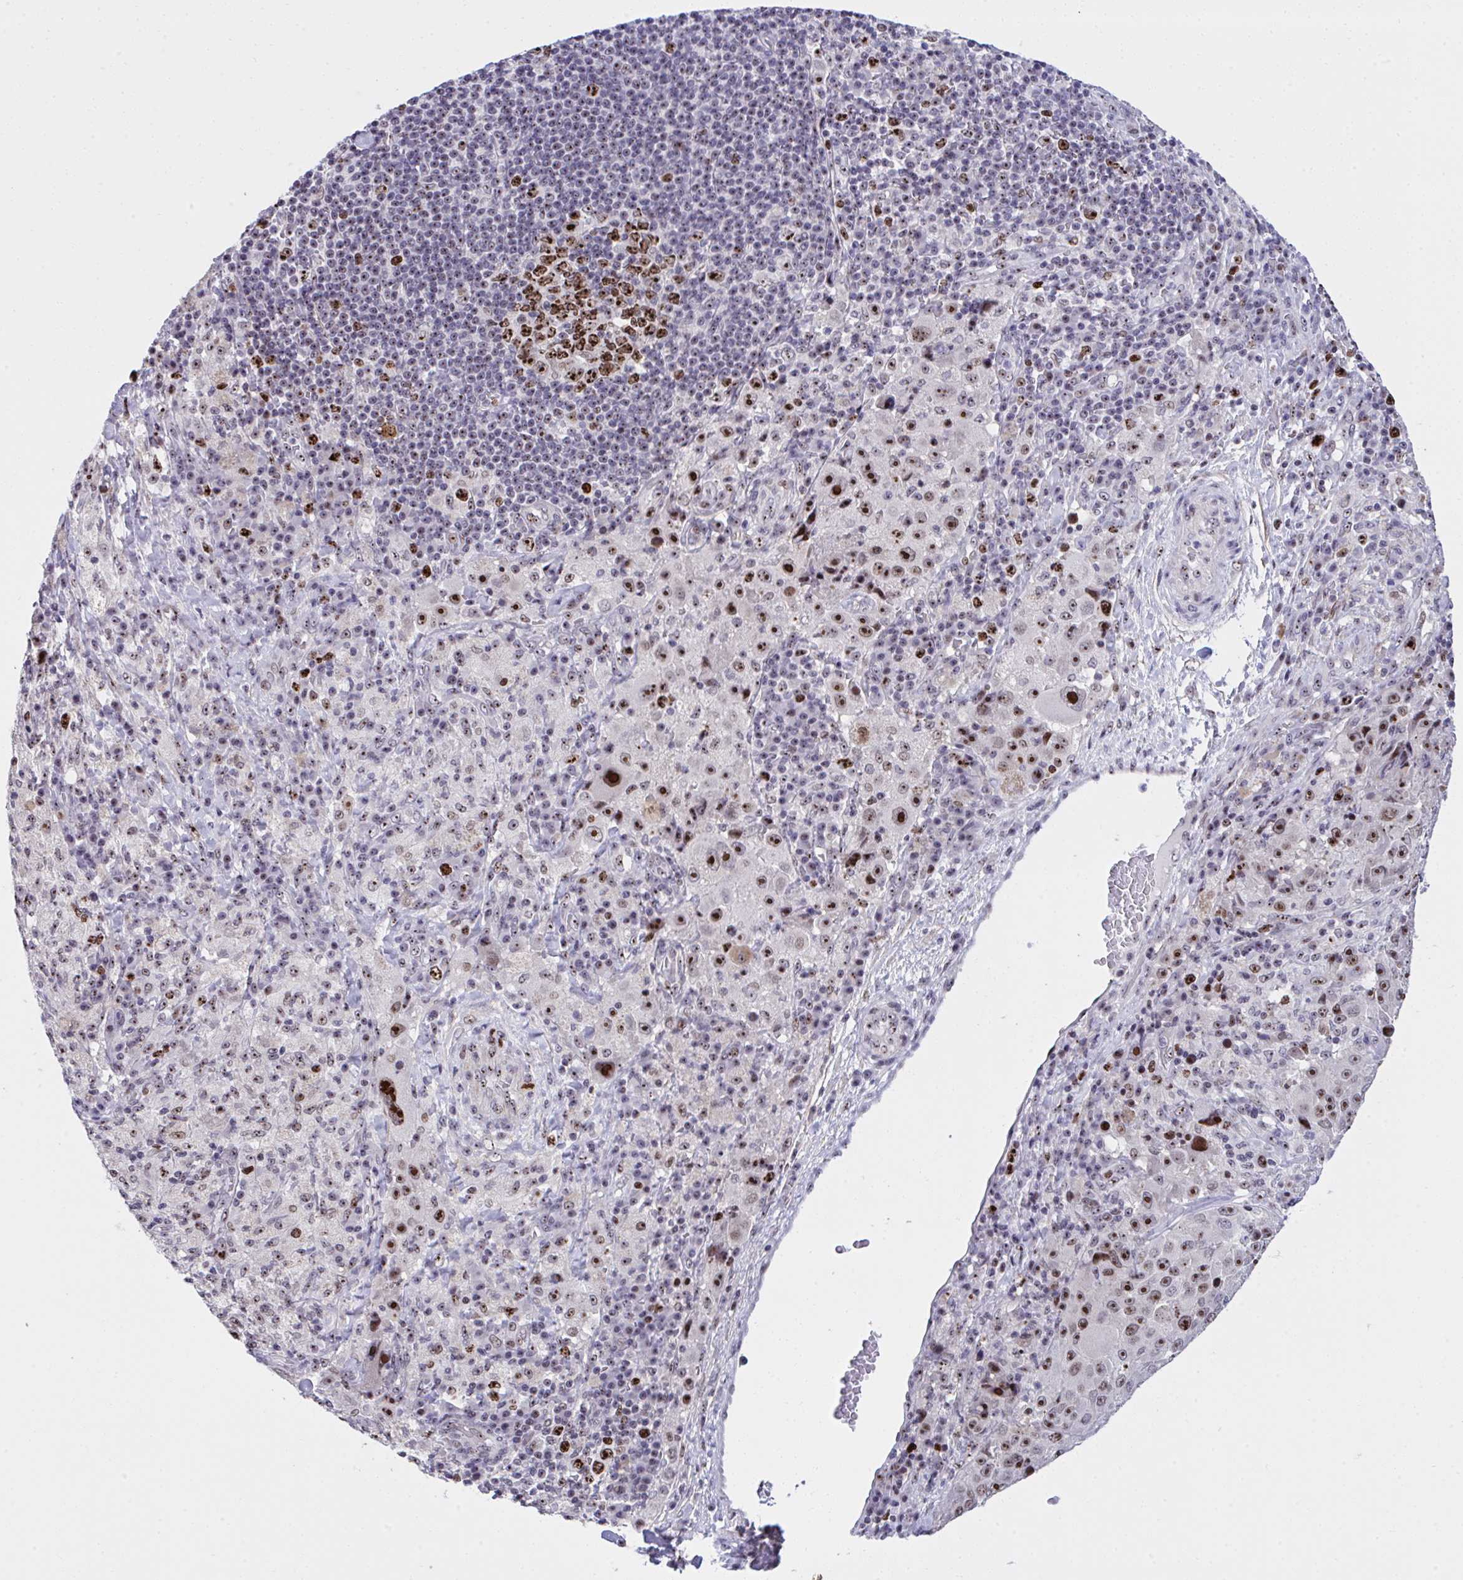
{"staining": {"intensity": "strong", "quantity": ">75%", "location": "nuclear"}, "tissue": "melanoma", "cell_type": "Tumor cells", "image_type": "cancer", "snomed": [{"axis": "morphology", "description": "Malignant melanoma, Metastatic site"}, {"axis": "topography", "description": "Lymph node"}], "caption": "Human malignant melanoma (metastatic site) stained with a protein marker reveals strong staining in tumor cells.", "gene": "CEP72", "patient": {"sex": "male", "age": 62}}